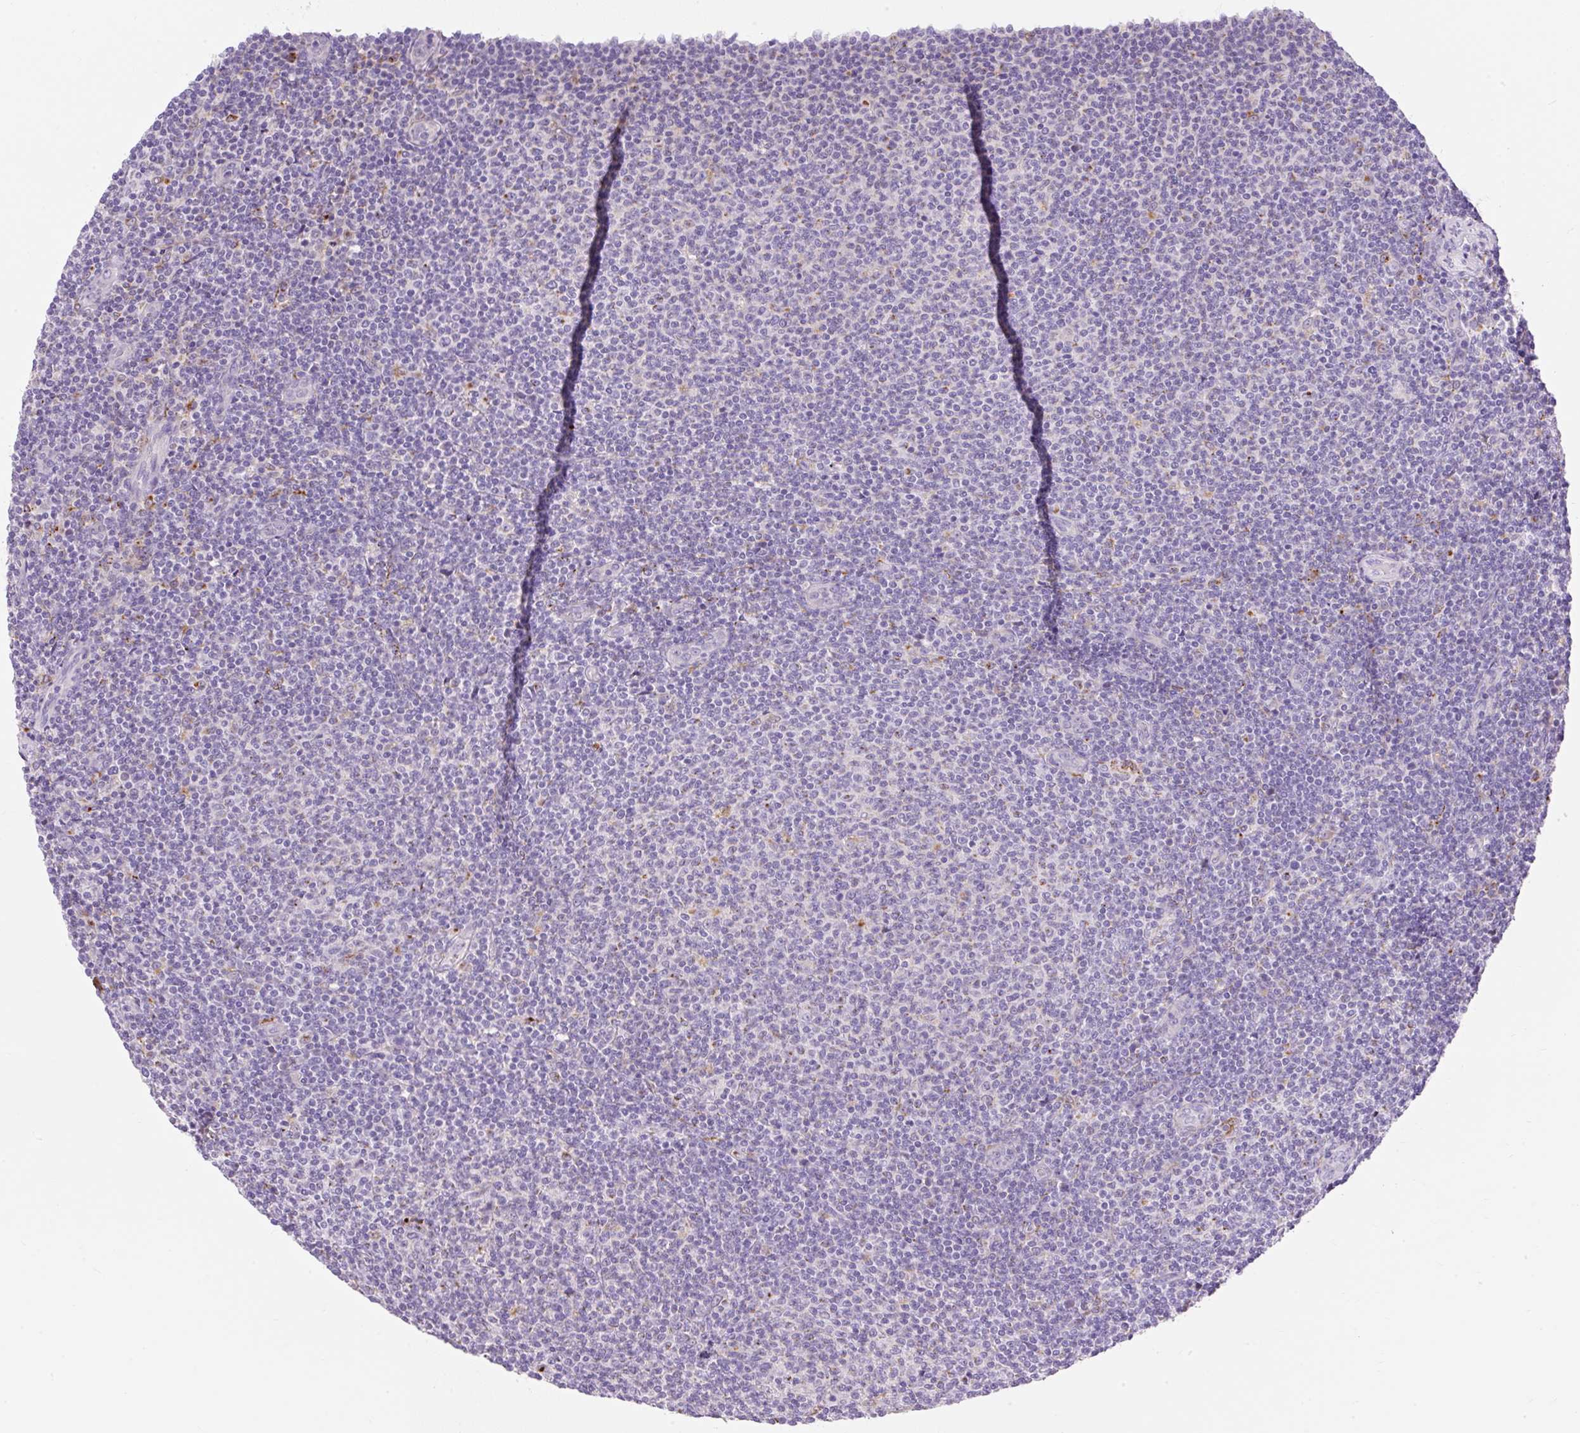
{"staining": {"intensity": "negative", "quantity": "none", "location": "none"}, "tissue": "lymphoma", "cell_type": "Tumor cells", "image_type": "cancer", "snomed": [{"axis": "morphology", "description": "Malignant lymphoma, non-Hodgkin's type, Low grade"}, {"axis": "topography", "description": "Lymph node"}], "caption": "Immunohistochemistry (IHC) of low-grade malignant lymphoma, non-Hodgkin's type exhibits no staining in tumor cells. (DAB IHC with hematoxylin counter stain).", "gene": "TMEM150C", "patient": {"sex": "male", "age": 66}}